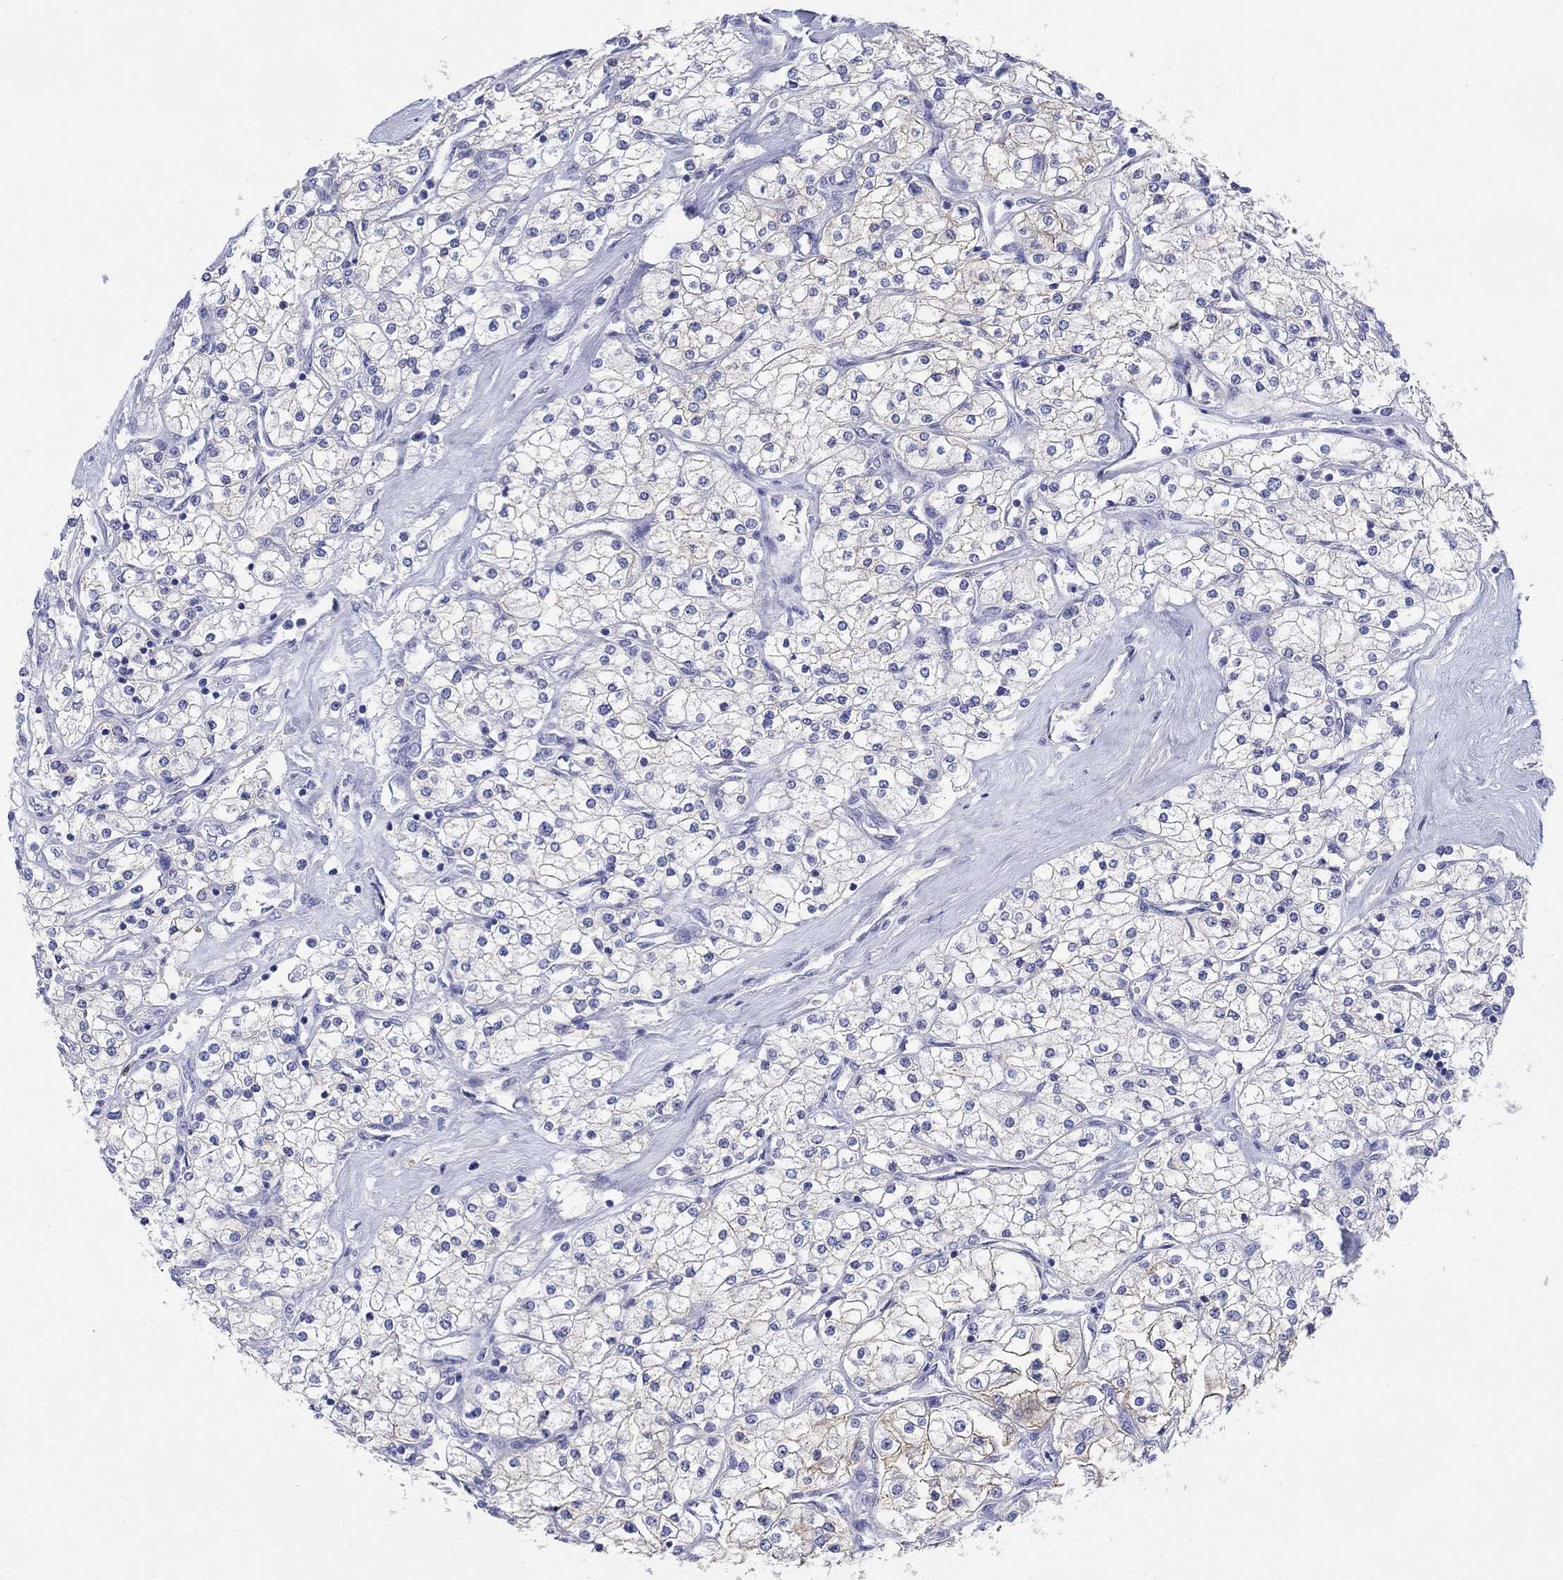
{"staining": {"intensity": "negative", "quantity": "none", "location": "none"}, "tissue": "renal cancer", "cell_type": "Tumor cells", "image_type": "cancer", "snomed": [{"axis": "morphology", "description": "Adenocarcinoma, NOS"}, {"axis": "topography", "description": "Kidney"}], "caption": "Immunohistochemistry micrograph of neoplastic tissue: adenocarcinoma (renal) stained with DAB (3,3'-diaminobenzidine) reveals no significant protein staining in tumor cells.", "gene": "ATP1B1", "patient": {"sex": "male", "age": 80}}